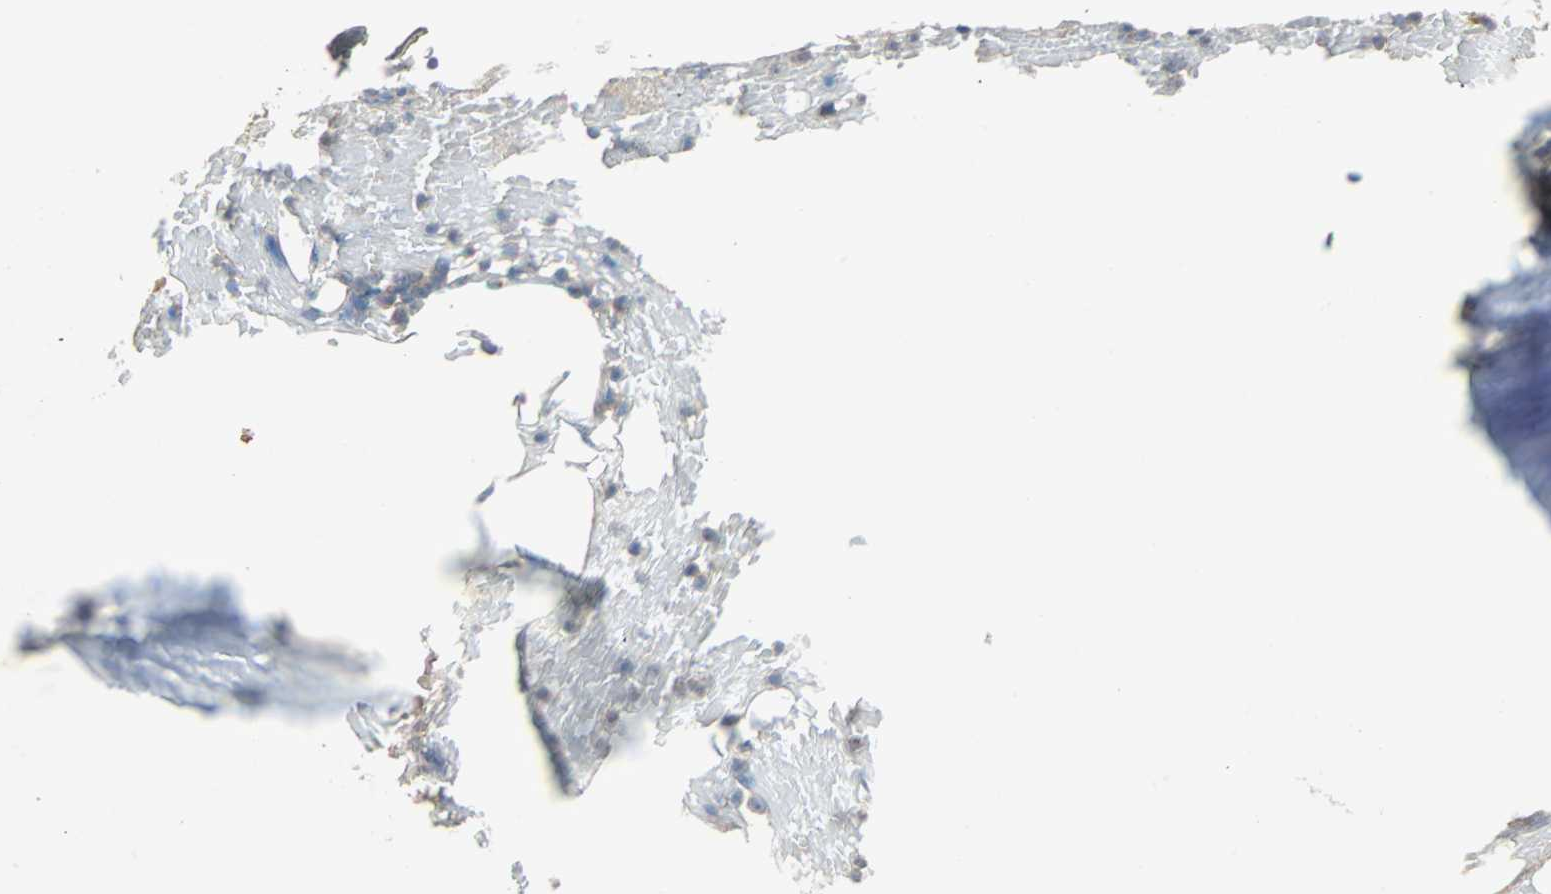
{"staining": {"intensity": "strong", "quantity": "<25%", "location": "cytoplasmic/membranous"}, "tissue": "bone marrow", "cell_type": "Hematopoietic cells", "image_type": "normal", "snomed": [{"axis": "morphology", "description": "Normal tissue, NOS"}, {"axis": "topography", "description": "Bone marrow"}], "caption": "IHC photomicrograph of benign bone marrow: bone marrow stained using immunohistochemistry (IHC) shows medium levels of strong protein expression localized specifically in the cytoplasmic/membranous of hematopoietic cells, appearing as a cytoplasmic/membranous brown color.", "gene": "XYLT1", "patient": {"sex": "female", "age": 66}}